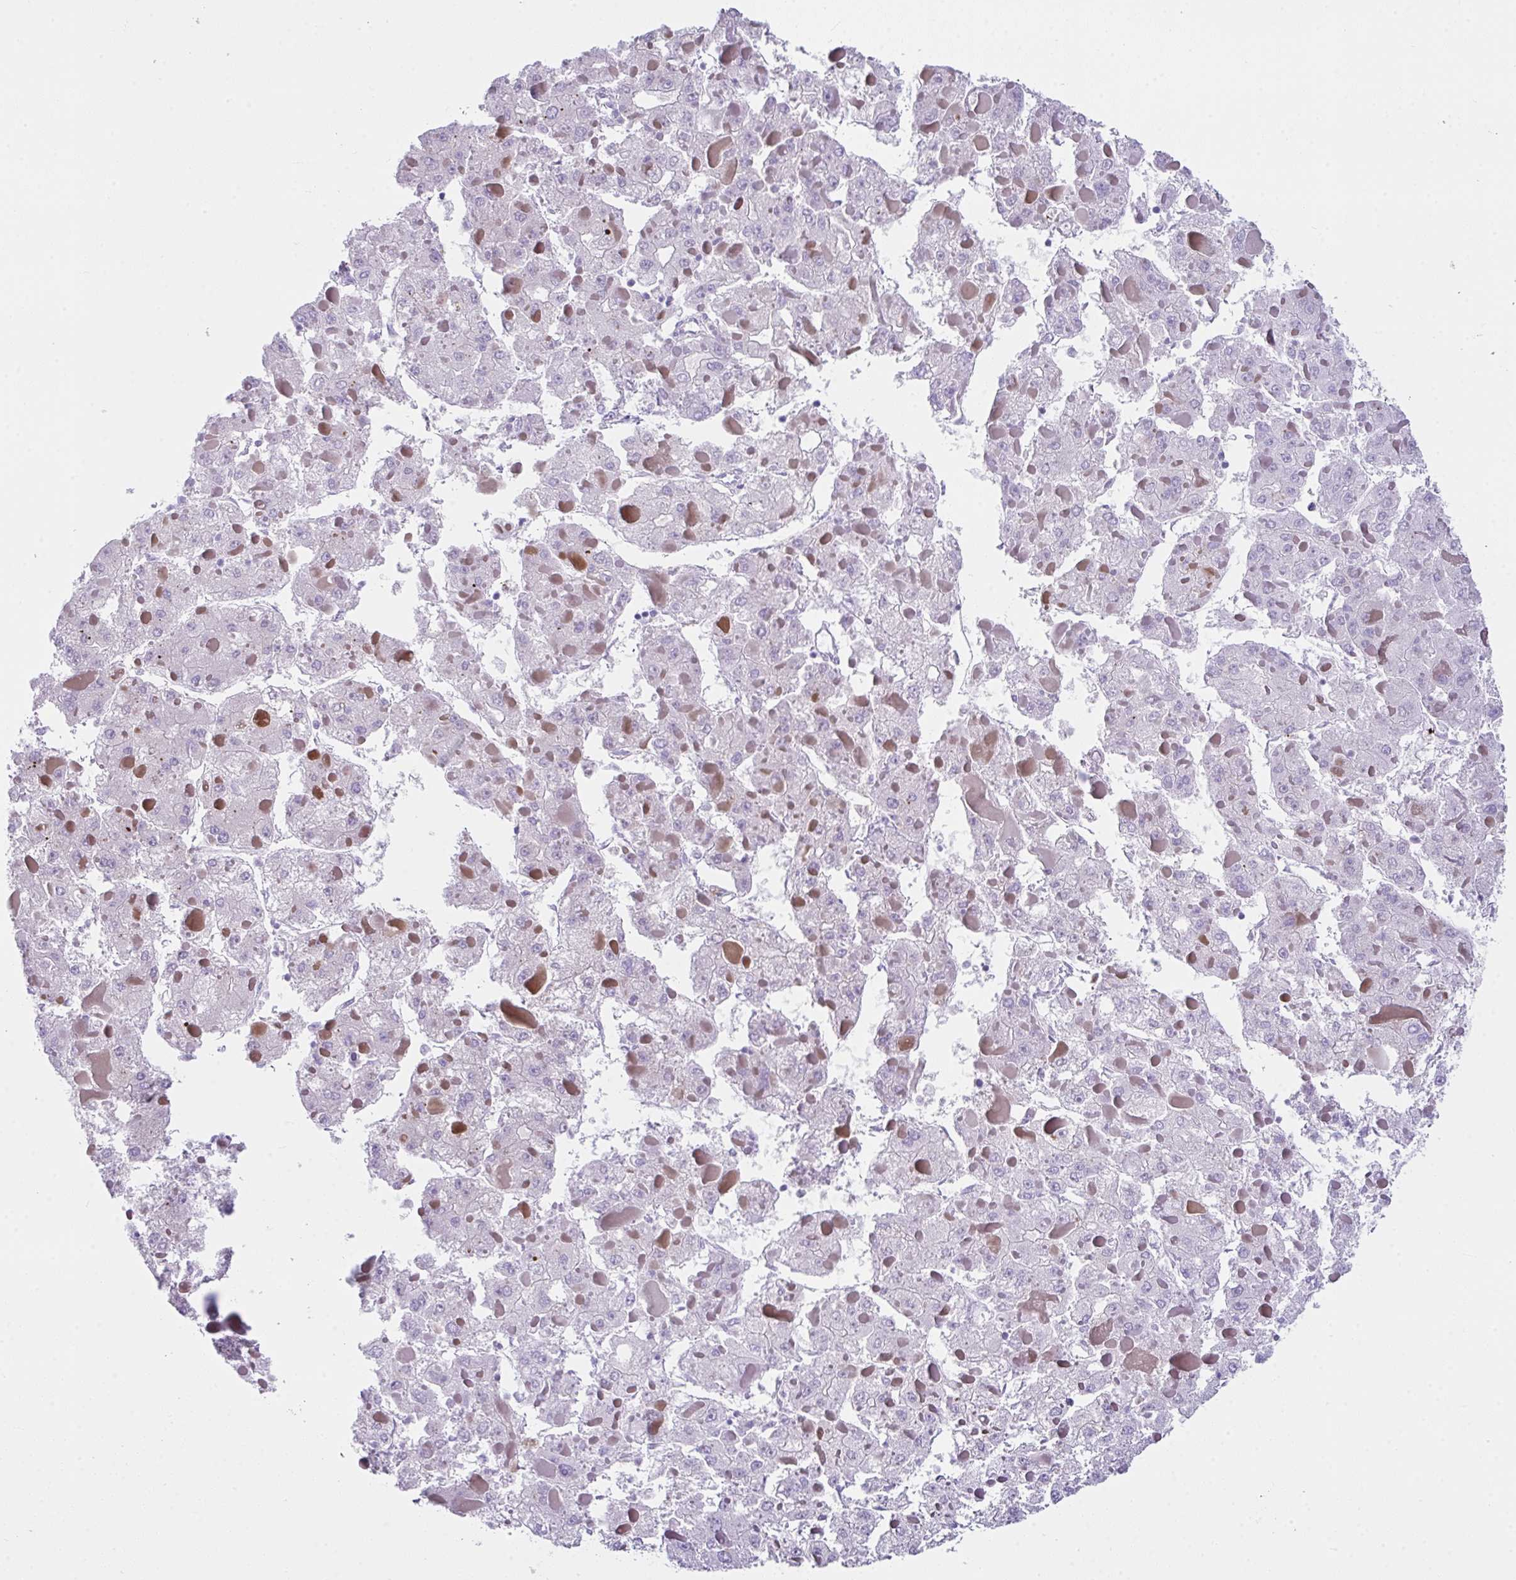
{"staining": {"intensity": "negative", "quantity": "none", "location": "none"}, "tissue": "liver cancer", "cell_type": "Tumor cells", "image_type": "cancer", "snomed": [{"axis": "morphology", "description": "Carcinoma, Hepatocellular, NOS"}, {"axis": "topography", "description": "Liver"}], "caption": "Photomicrograph shows no significant protein expression in tumor cells of liver hepatocellular carcinoma. The staining was performed using DAB to visualize the protein expression in brown, while the nuclei were stained in blue with hematoxylin (Magnification: 20x).", "gene": "LGALS4", "patient": {"sex": "female", "age": 73}}